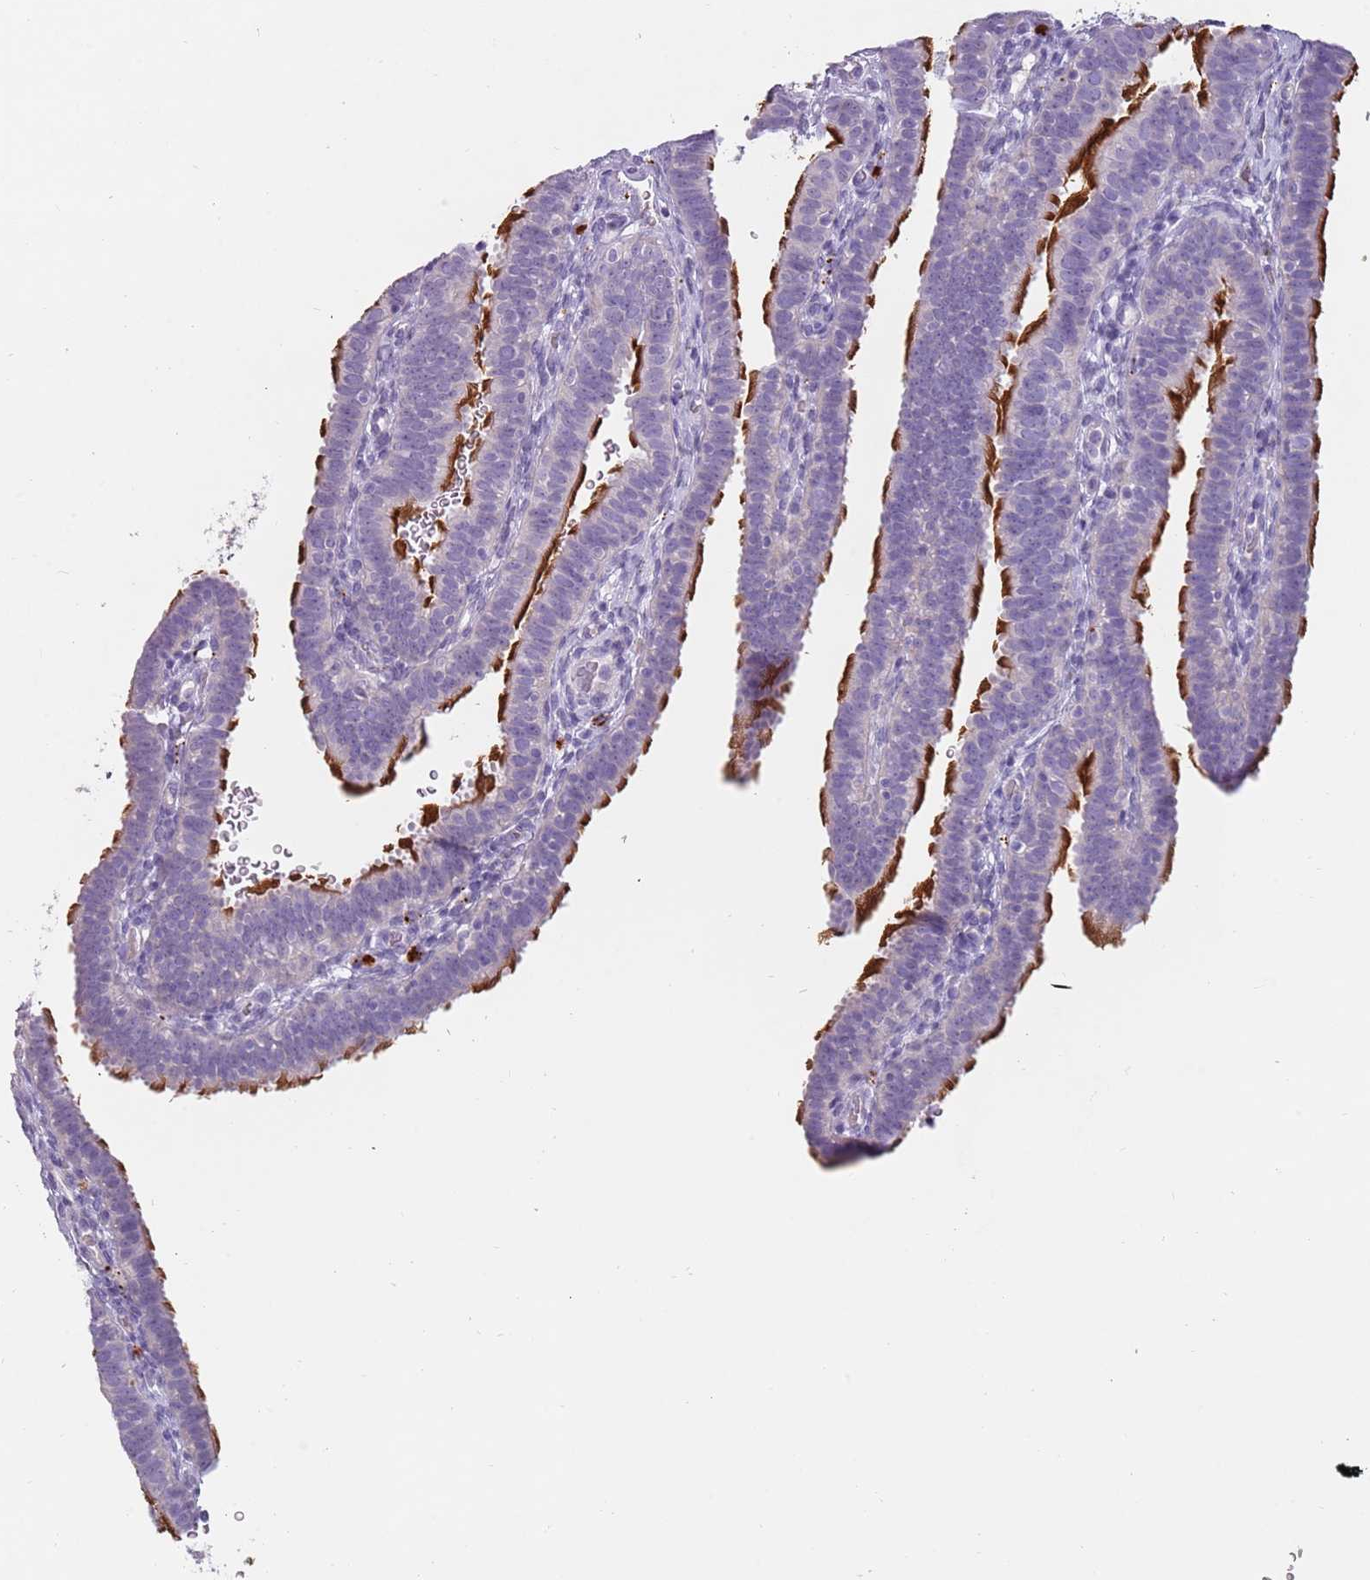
{"staining": {"intensity": "strong", "quantity": "<25%", "location": "cytoplasmic/membranous"}, "tissue": "fallopian tube", "cell_type": "Glandular cells", "image_type": "normal", "snomed": [{"axis": "morphology", "description": "Normal tissue, NOS"}, {"axis": "topography", "description": "Fallopian tube"}], "caption": "Immunohistochemical staining of benign human fallopian tube displays medium levels of strong cytoplasmic/membranous positivity in approximately <25% of glandular cells.", "gene": "NWD2", "patient": {"sex": "female", "age": 41}}